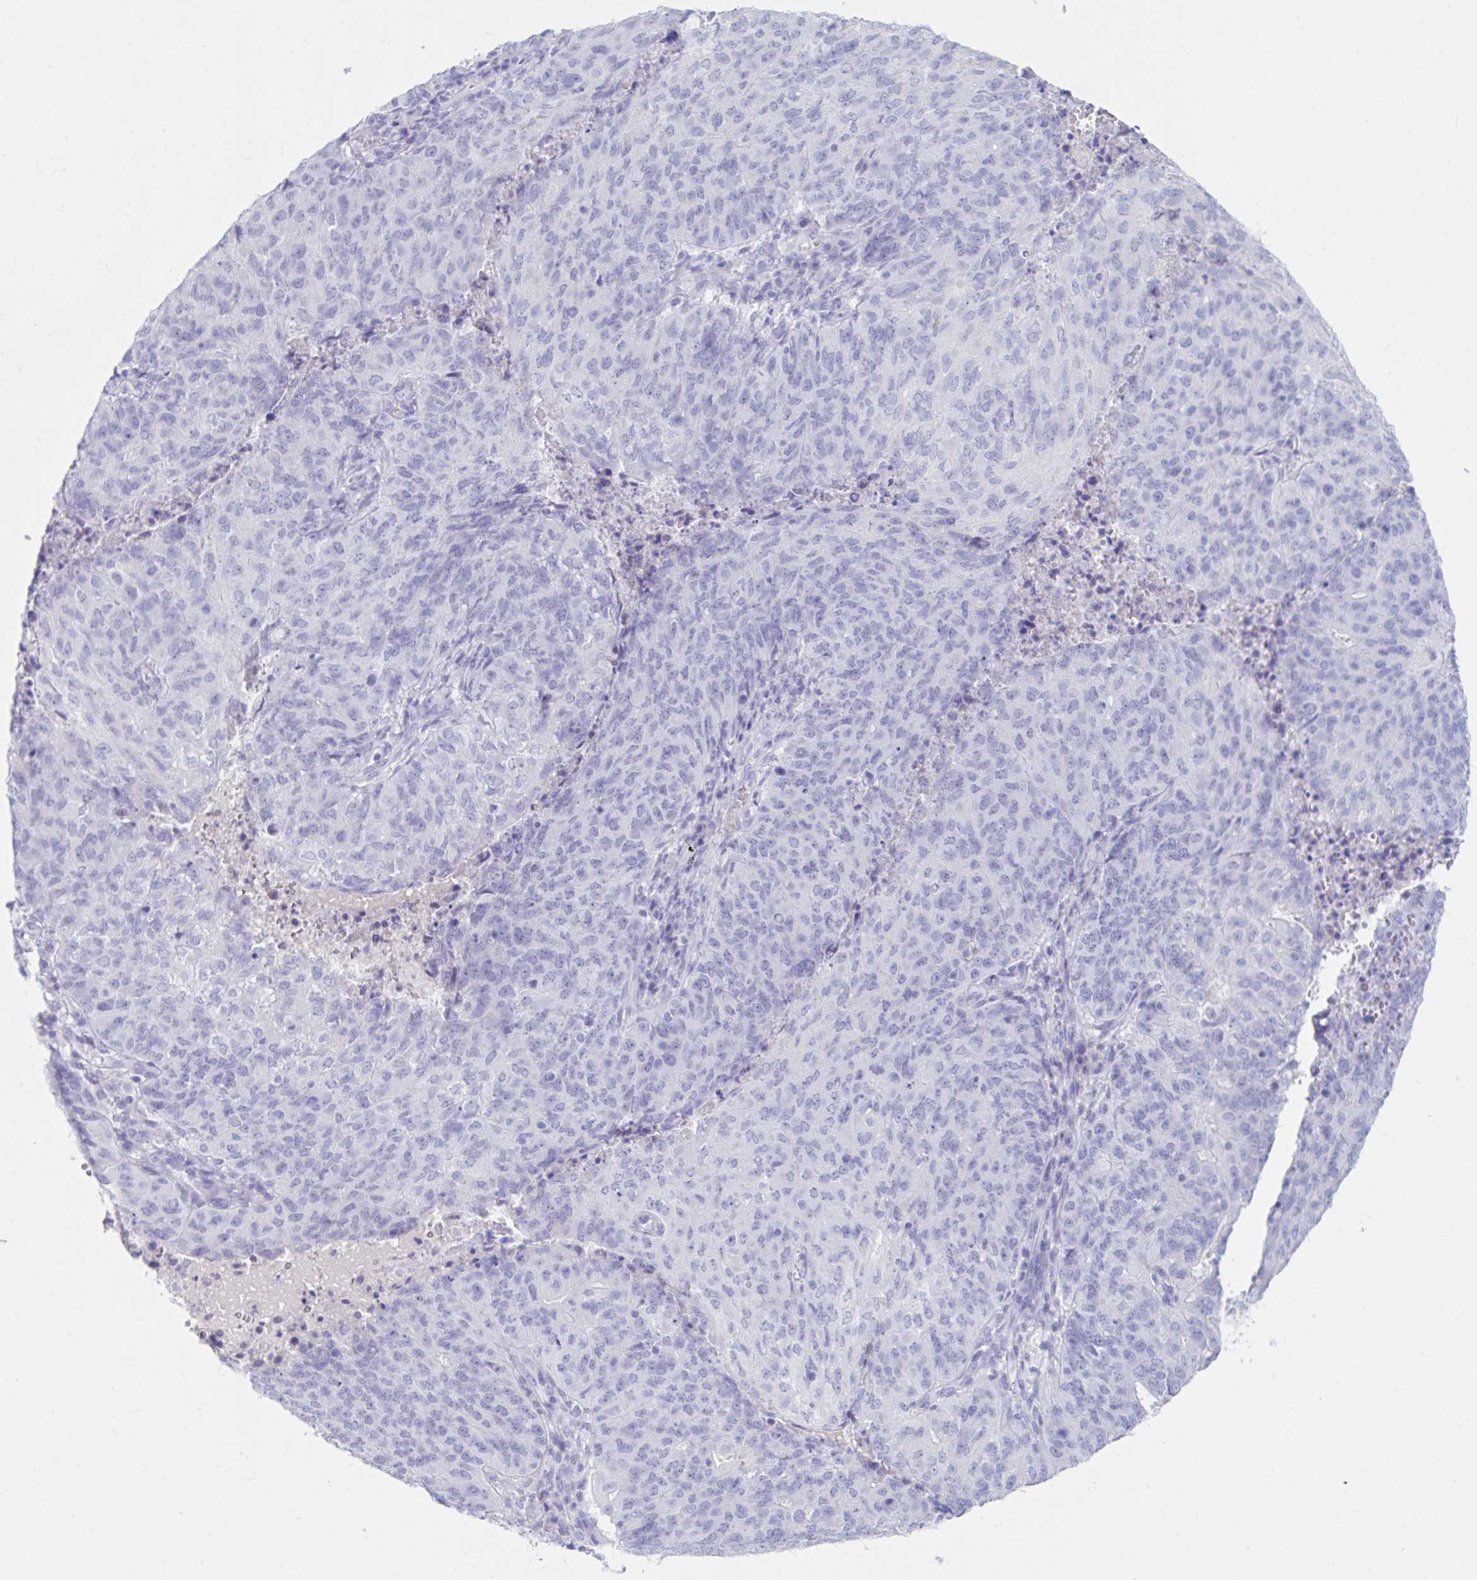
{"staining": {"intensity": "negative", "quantity": "none", "location": "none"}, "tissue": "endometrial cancer", "cell_type": "Tumor cells", "image_type": "cancer", "snomed": [{"axis": "morphology", "description": "Adenocarcinoma, NOS"}, {"axis": "topography", "description": "Endometrium"}], "caption": "This image is of endometrial adenocarcinoma stained with immunohistochemistry (IHC) to label a protein in brown with the nuclei are counter-stained blue. There is no expression in tumor cells.", "gene": "DPEP3", "patient": {"sex": "female", "age": 82}}